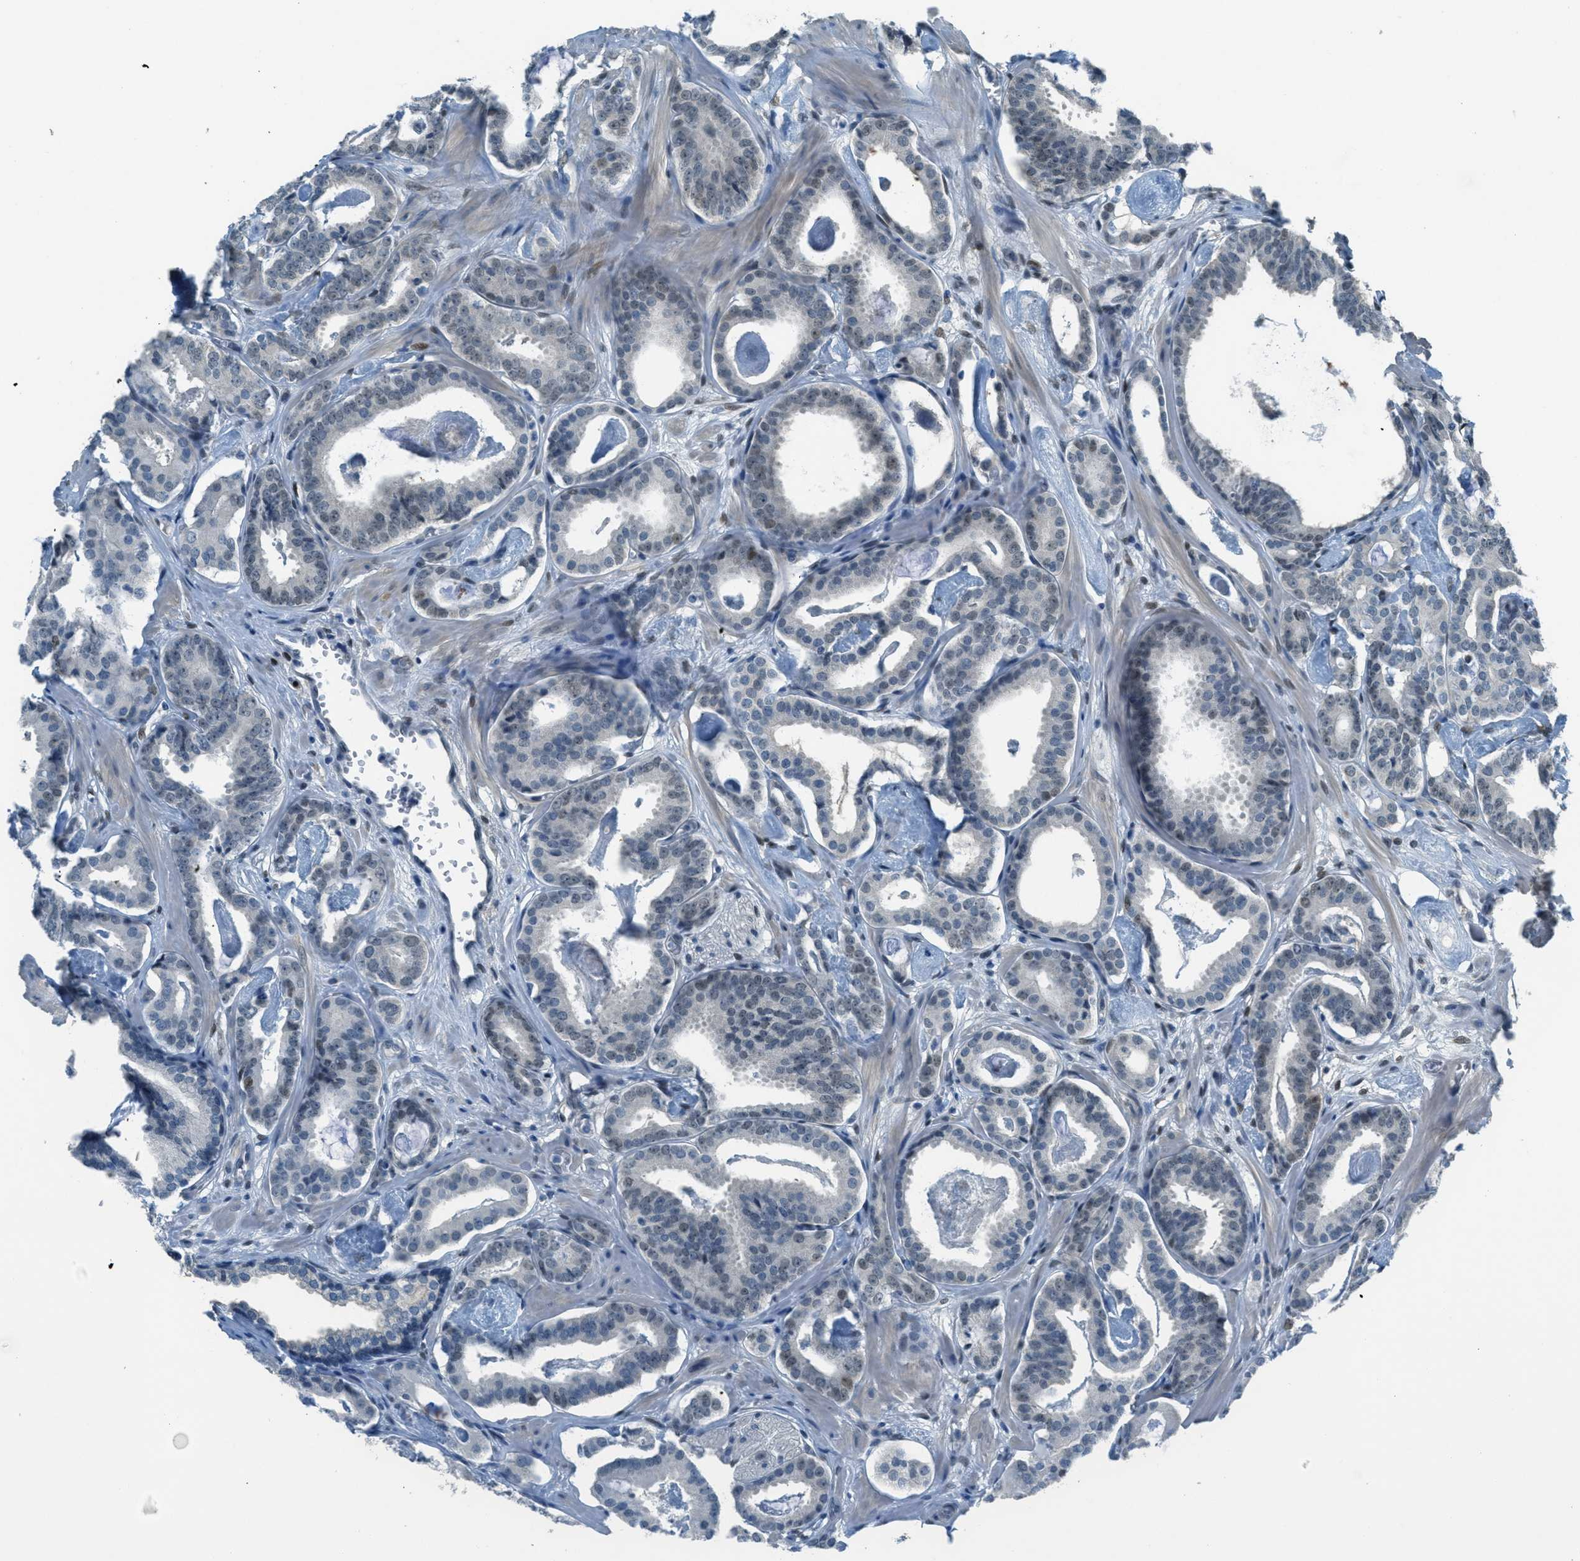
{"staining": {"intensity": "negative", "quantity": "none", "location": "none"}, "tissue": "prostate cancer", "cell_type": "Tumor cells", "image_type": "cancer", "snomed": [{"axis": "morphology", "description": "Adenocarcinoma, Low grade"}, {"axis": "topography", "description": "Prostate"}], "caption": "Protein analysis of adenocarcinoma (low-grade) (prostate) shows no significant expression in tumor cells.", "gene": "TCF3", "patient": {"sex": "male", "age": 53}}